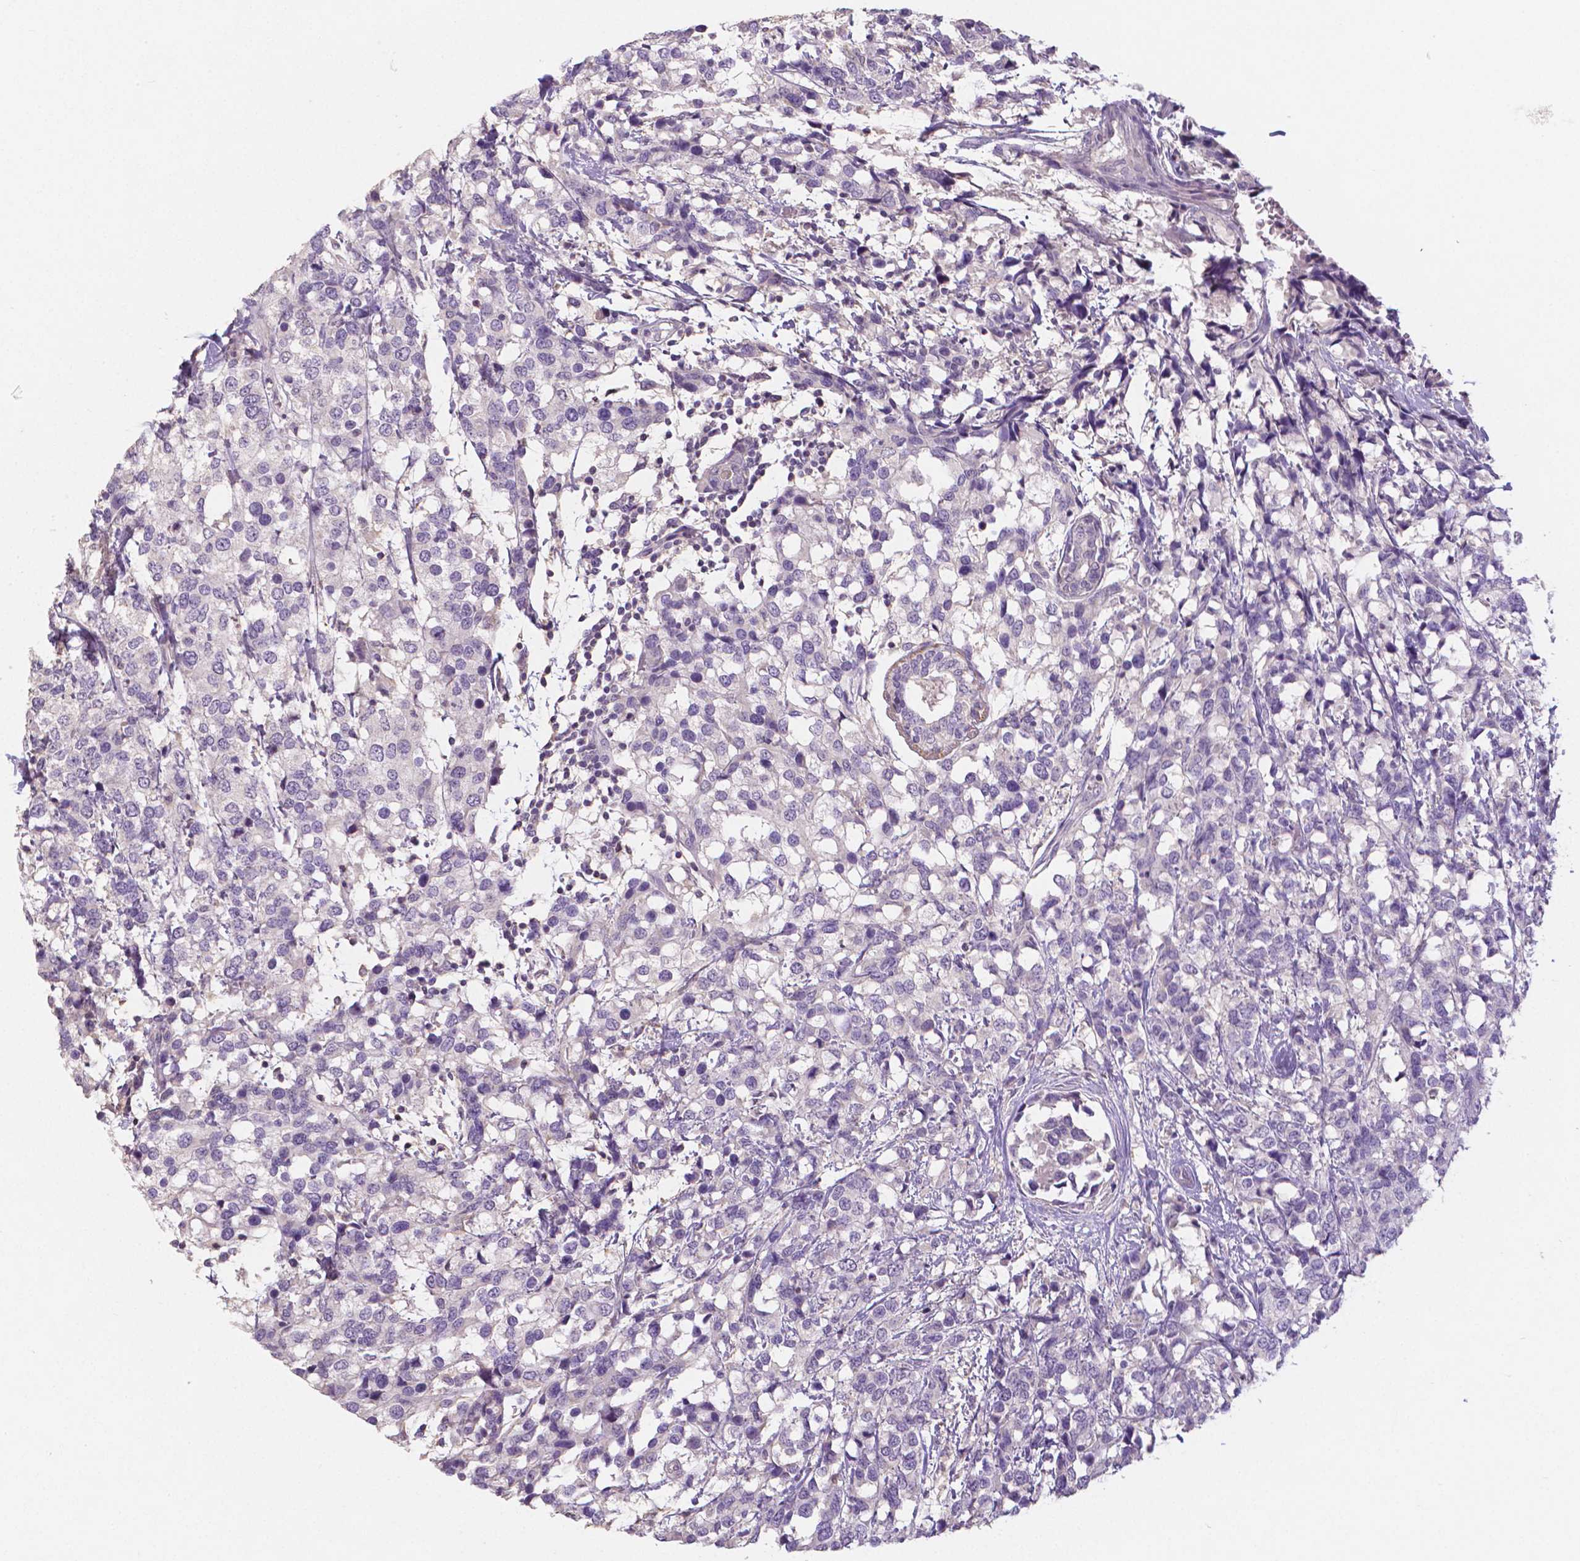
{"staining": {"intensity": "negative", "quantity": "none", "location": "none"}, "tissue": "breast cancer", "cell_type": "Tumor cells", "image_type": "cancer", "snomed": [{"axis": "morphology", "description": "Lobular carcinoma"}, {"axis": "topography", "description": "Breast"}], "caption": "A high-resolution photomicrograph shows immunohistochemistry (IHC) staining of breast lobular carcinoma, which reveals no significant staining in tumor cells. (DAB (3,3'-diaminobenzidine) immunohistochemistry (IHC), high magnification).", "gene": "CRMP1", "patient": {"sex": "female", "age": 59}}